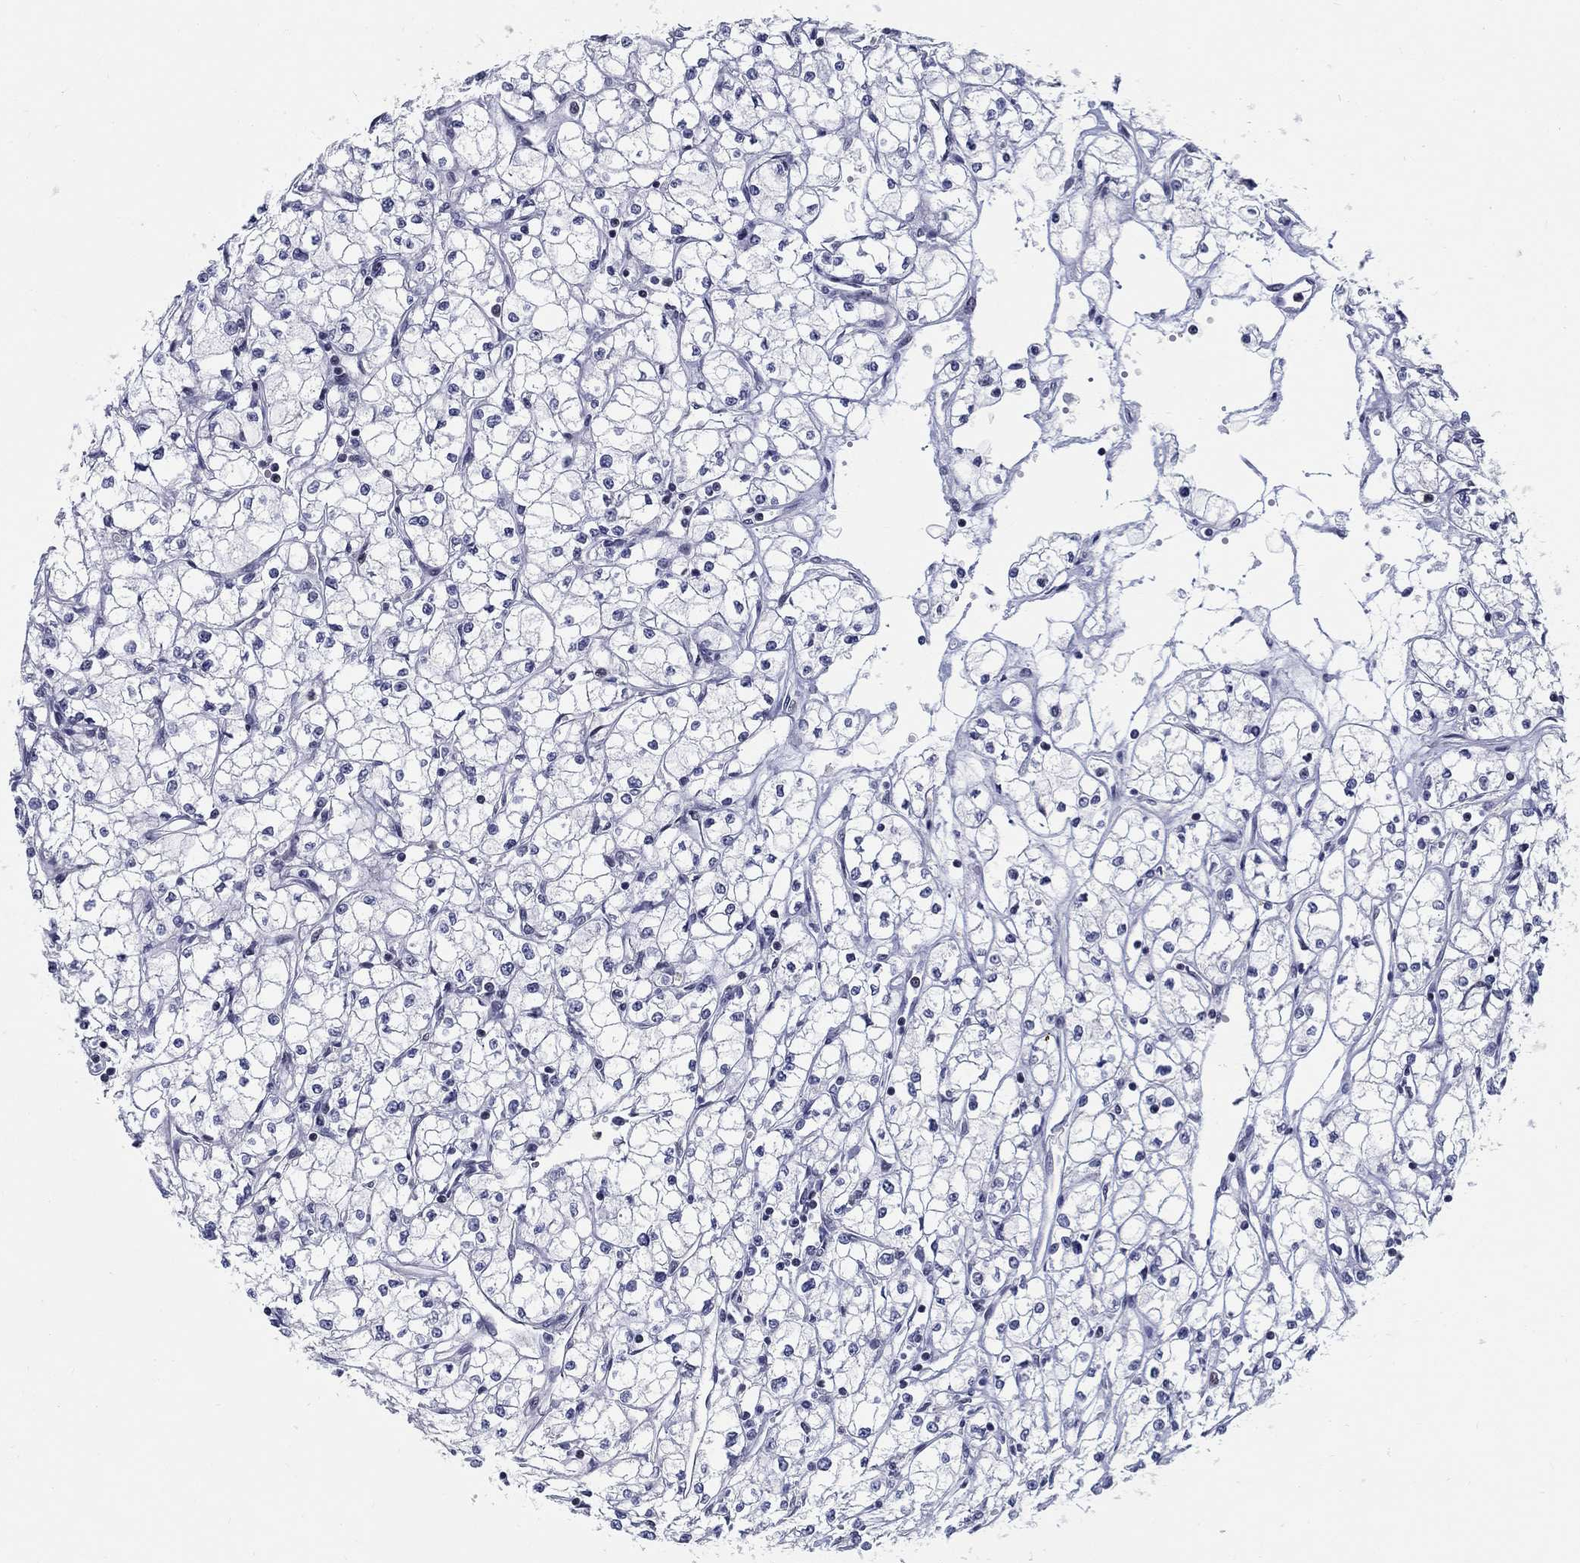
{"staining": {"intensity": "negative", "quantity": "none", "location": "none"}, "tissue": "renal cancer", "cell_type": "Tumor cells", "image_type": "cancer", "snomed": [{"axis": "morphology", "description": "Adenocarcinoma, NOS"}, {"axis": "topography", "description": "Kidney"}], "caption": "There is no significant positivity in tumor cells of adenocarcinoma (renal). The staining is performed using DAB brown chromogen with nuclei counter-stained in using hematoxylin.", "gene": "BHLHE22", "patient": {"sex": "male", "age": 67}}